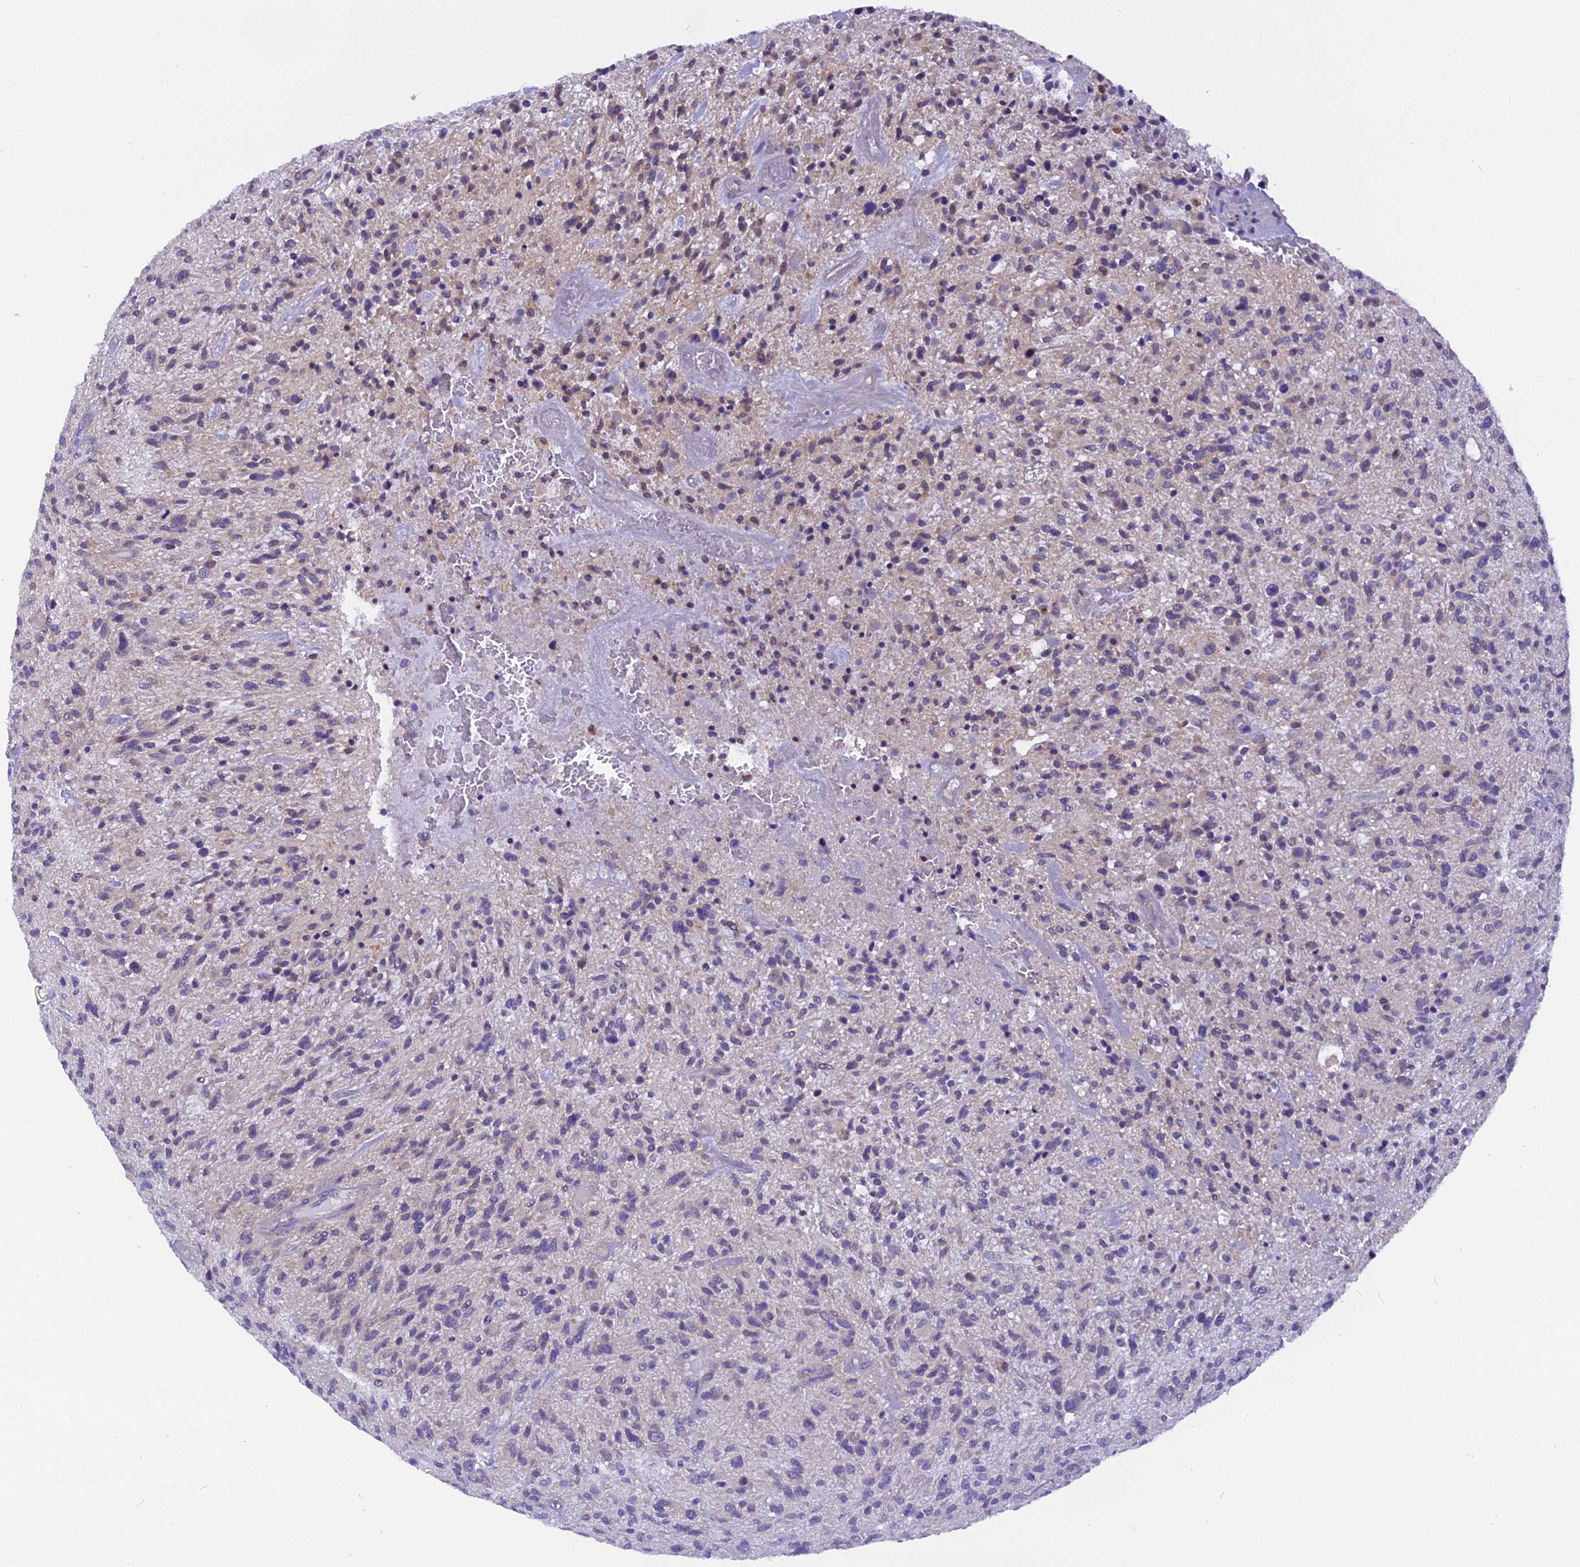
{"staining": {"intensity": "negative", "quantity": "none", "location": "none"}, "tissue": "glioma", "cell_type": "Tumor cells", "image_type": "cancer", "snomed": [{"axis": "morphology", "description": "Glioma, malignant, High grade"}, {"axis": "topography", "description": "Brain"}], "caption": "This is a photomicrograph of immunohistochemistry staining of glioma, which shows no expression in tumor cells.", "gene": "TRIM3", "patient": {"sex": "male", "age": 47}}